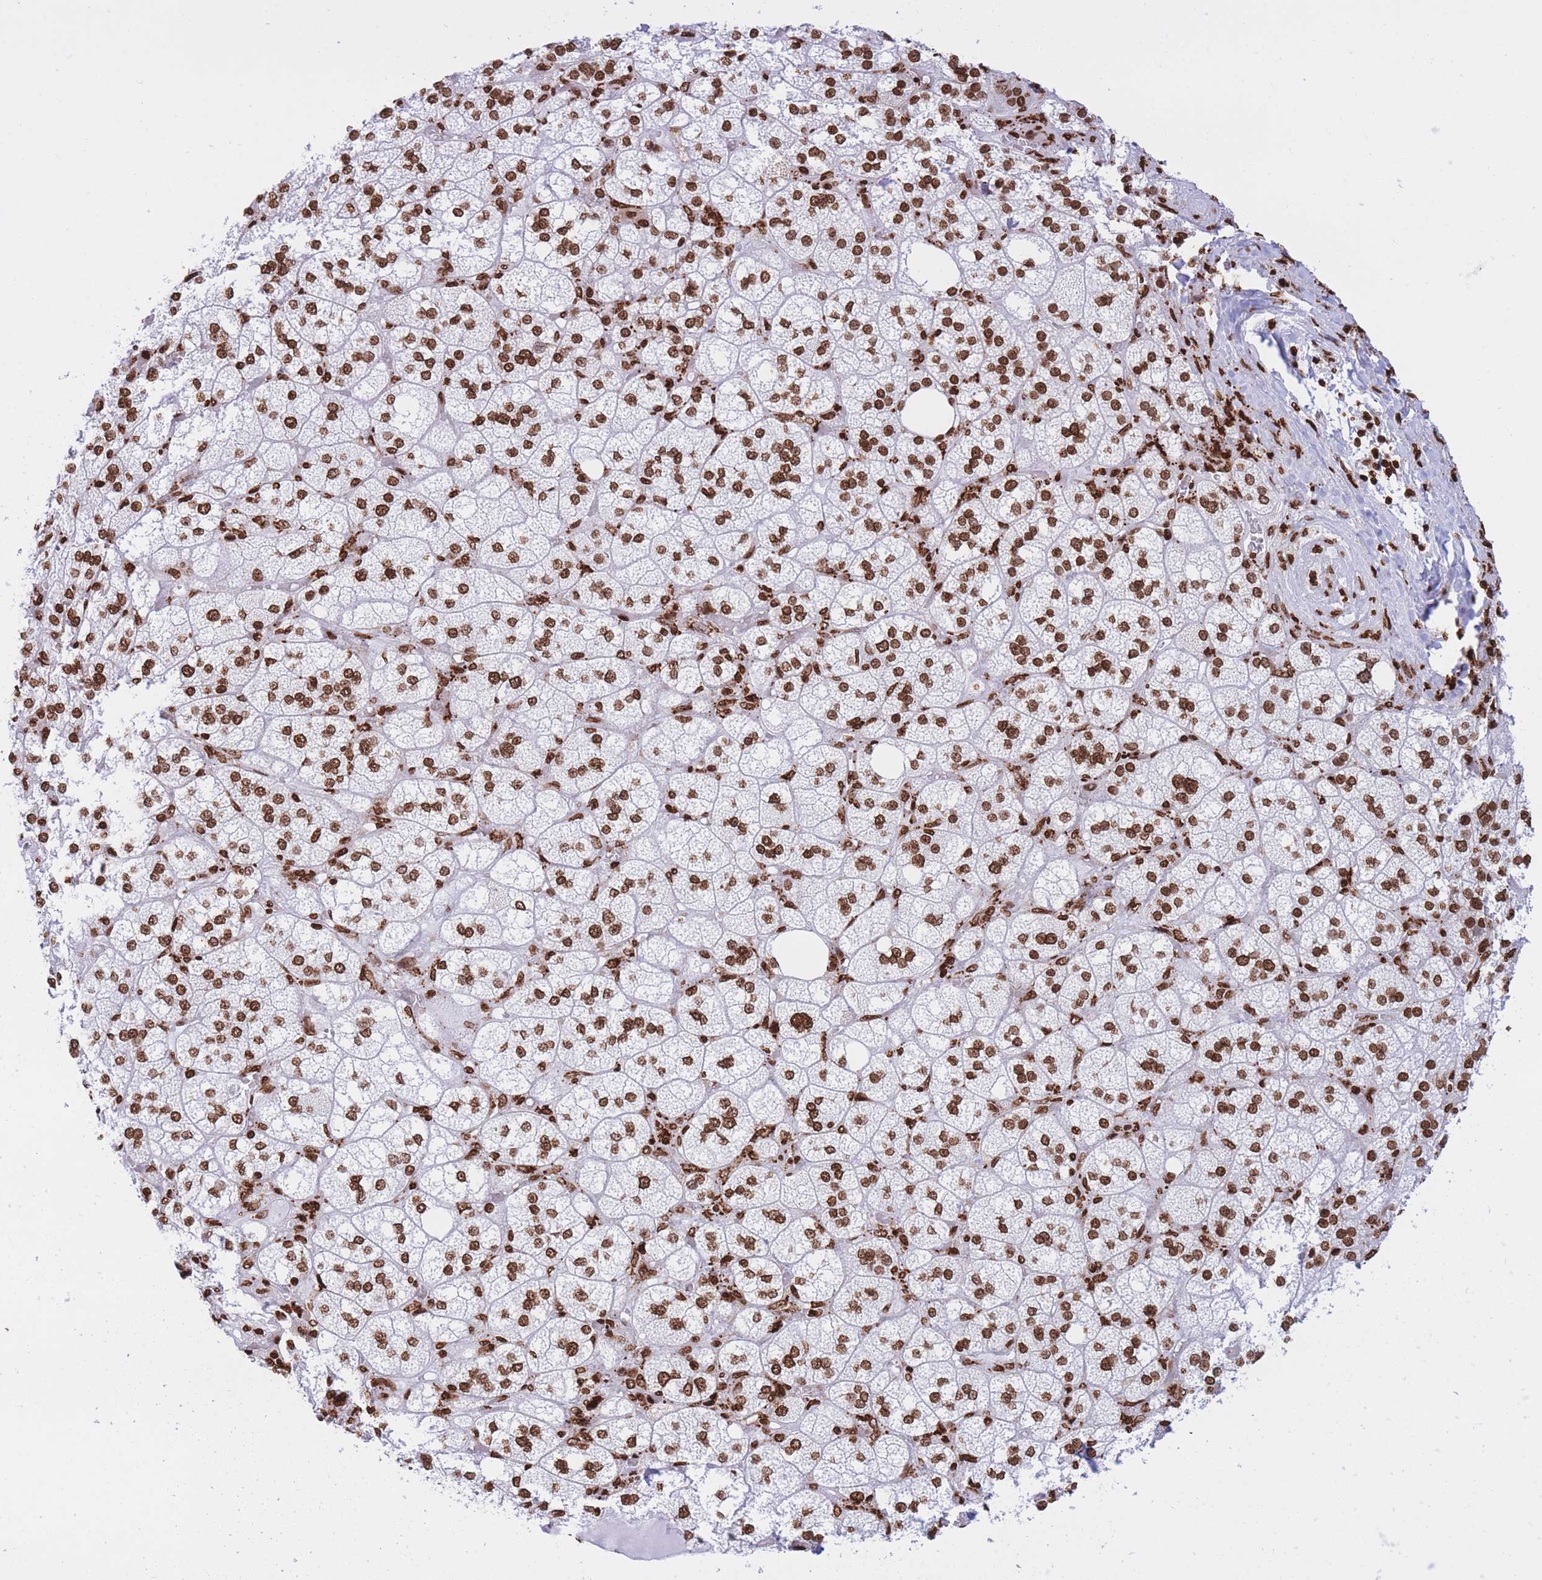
{"staining": {"intensity": "strong", "quantity": ">75%", "location": "nuclear"}, "tissue": "adrenal gland", "cell_type": "Glandular cells", "image_type": "normal", "snomed": [{"axis": "morphology", "description": "Normal tissue, NOS"}, {"axis": "topography", "description": "Adrenal gland"}], "caption": "Glandular cells exhibit strong nuclear positivity in about >75% of cells in unremarkable adrenal gland.", "gene": "H2BC10", "patient": {"sex": "male", "age": 61}}